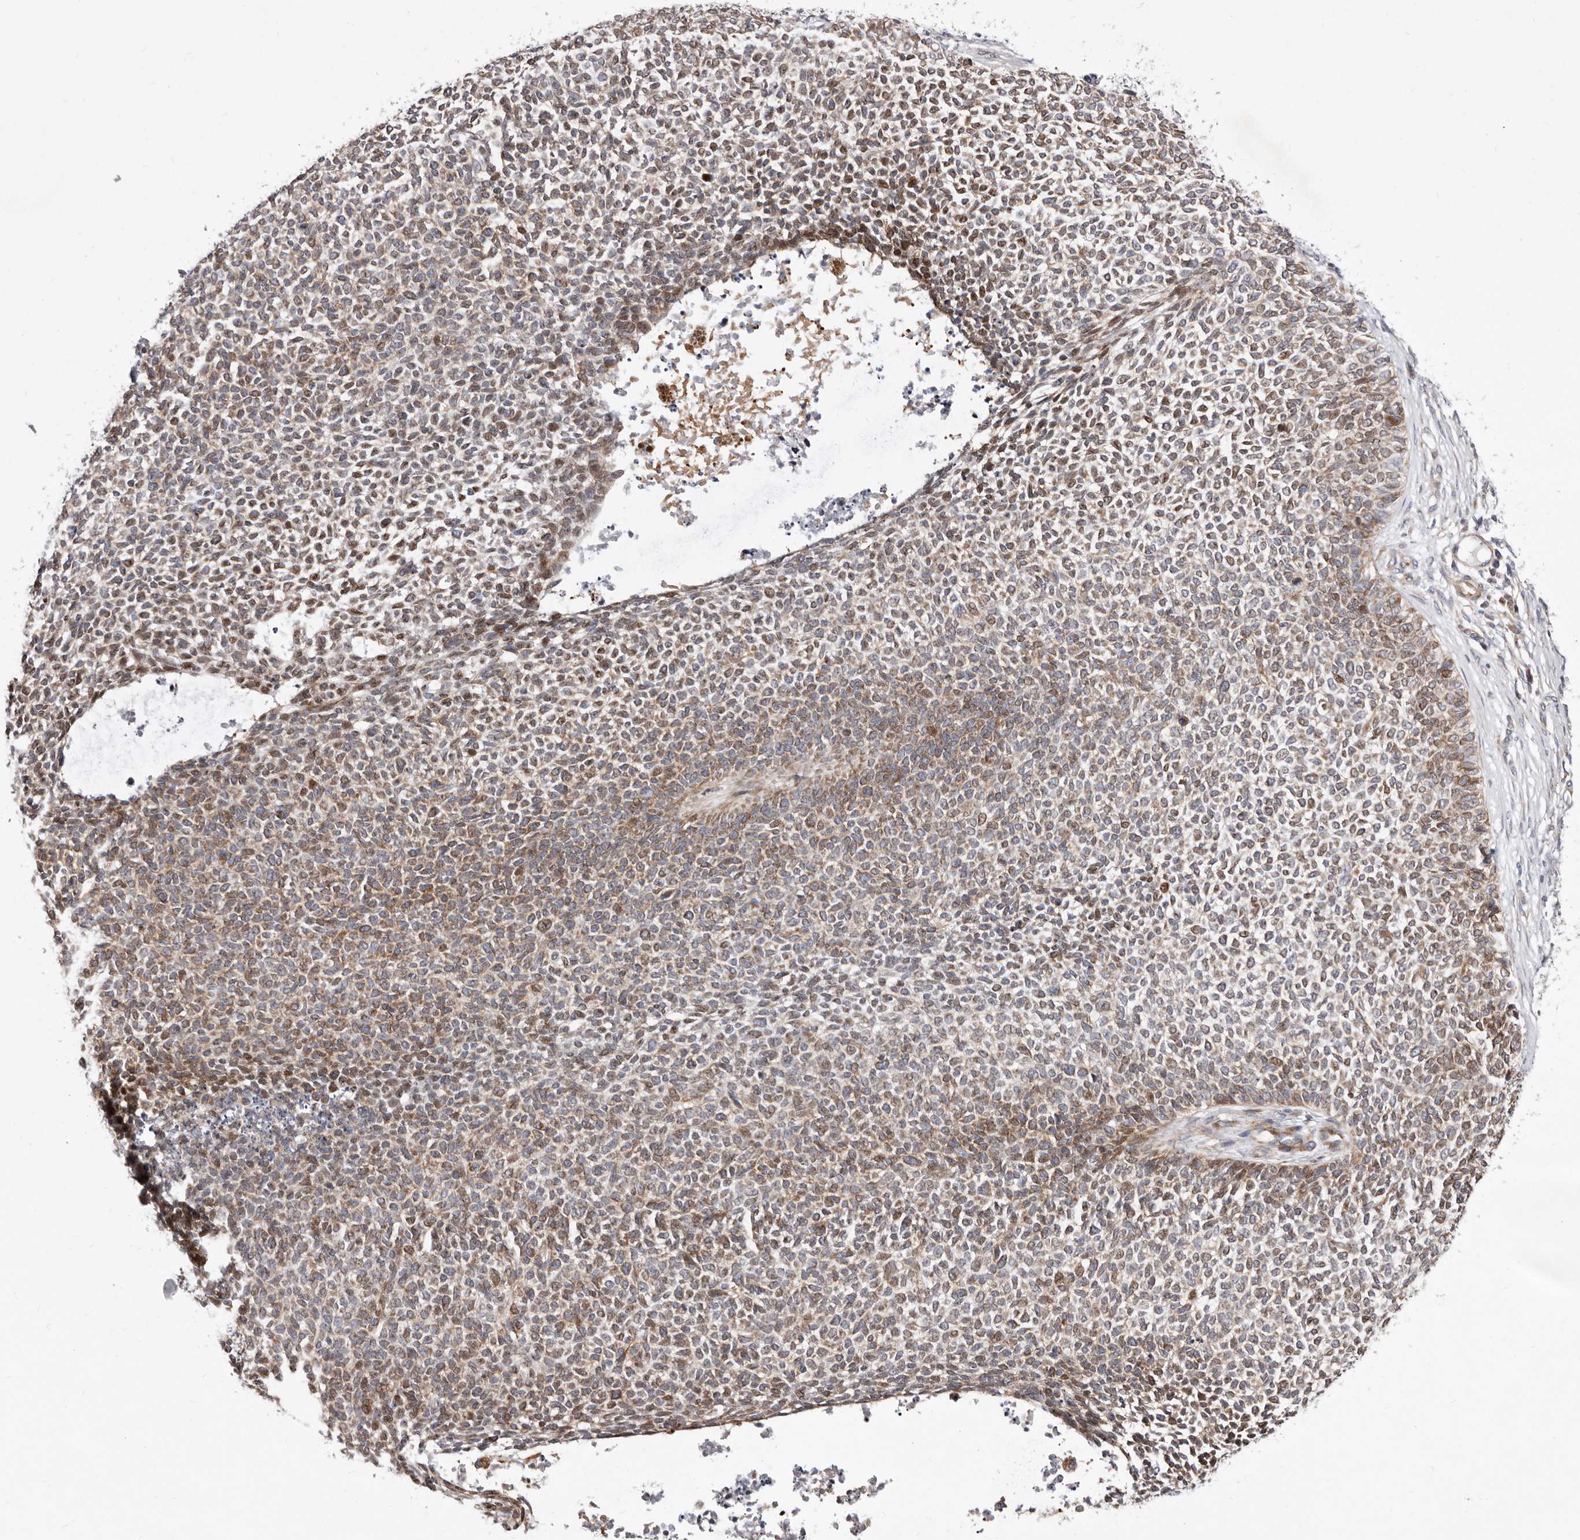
{"staining": {"intensity": "moderate", "quantity": ">75%", "location": "cytoplasmic/membranous"}, "tissue": "skin cancer", "cell_type": "Tumor cells", "image_type": "cancer", "snomed": [{"axis": "morphology", "description": "Basal cell carcinoma"}, {"axis": "topography", "description": "Skin"}], "caption": "Protein staining exhibits moderate cytoplasmic/membranous positivity in about >75% of tumor cells in skin cancer.", "gene": "TIMM17B", "patient": {"sex": "female", "age": 84}}